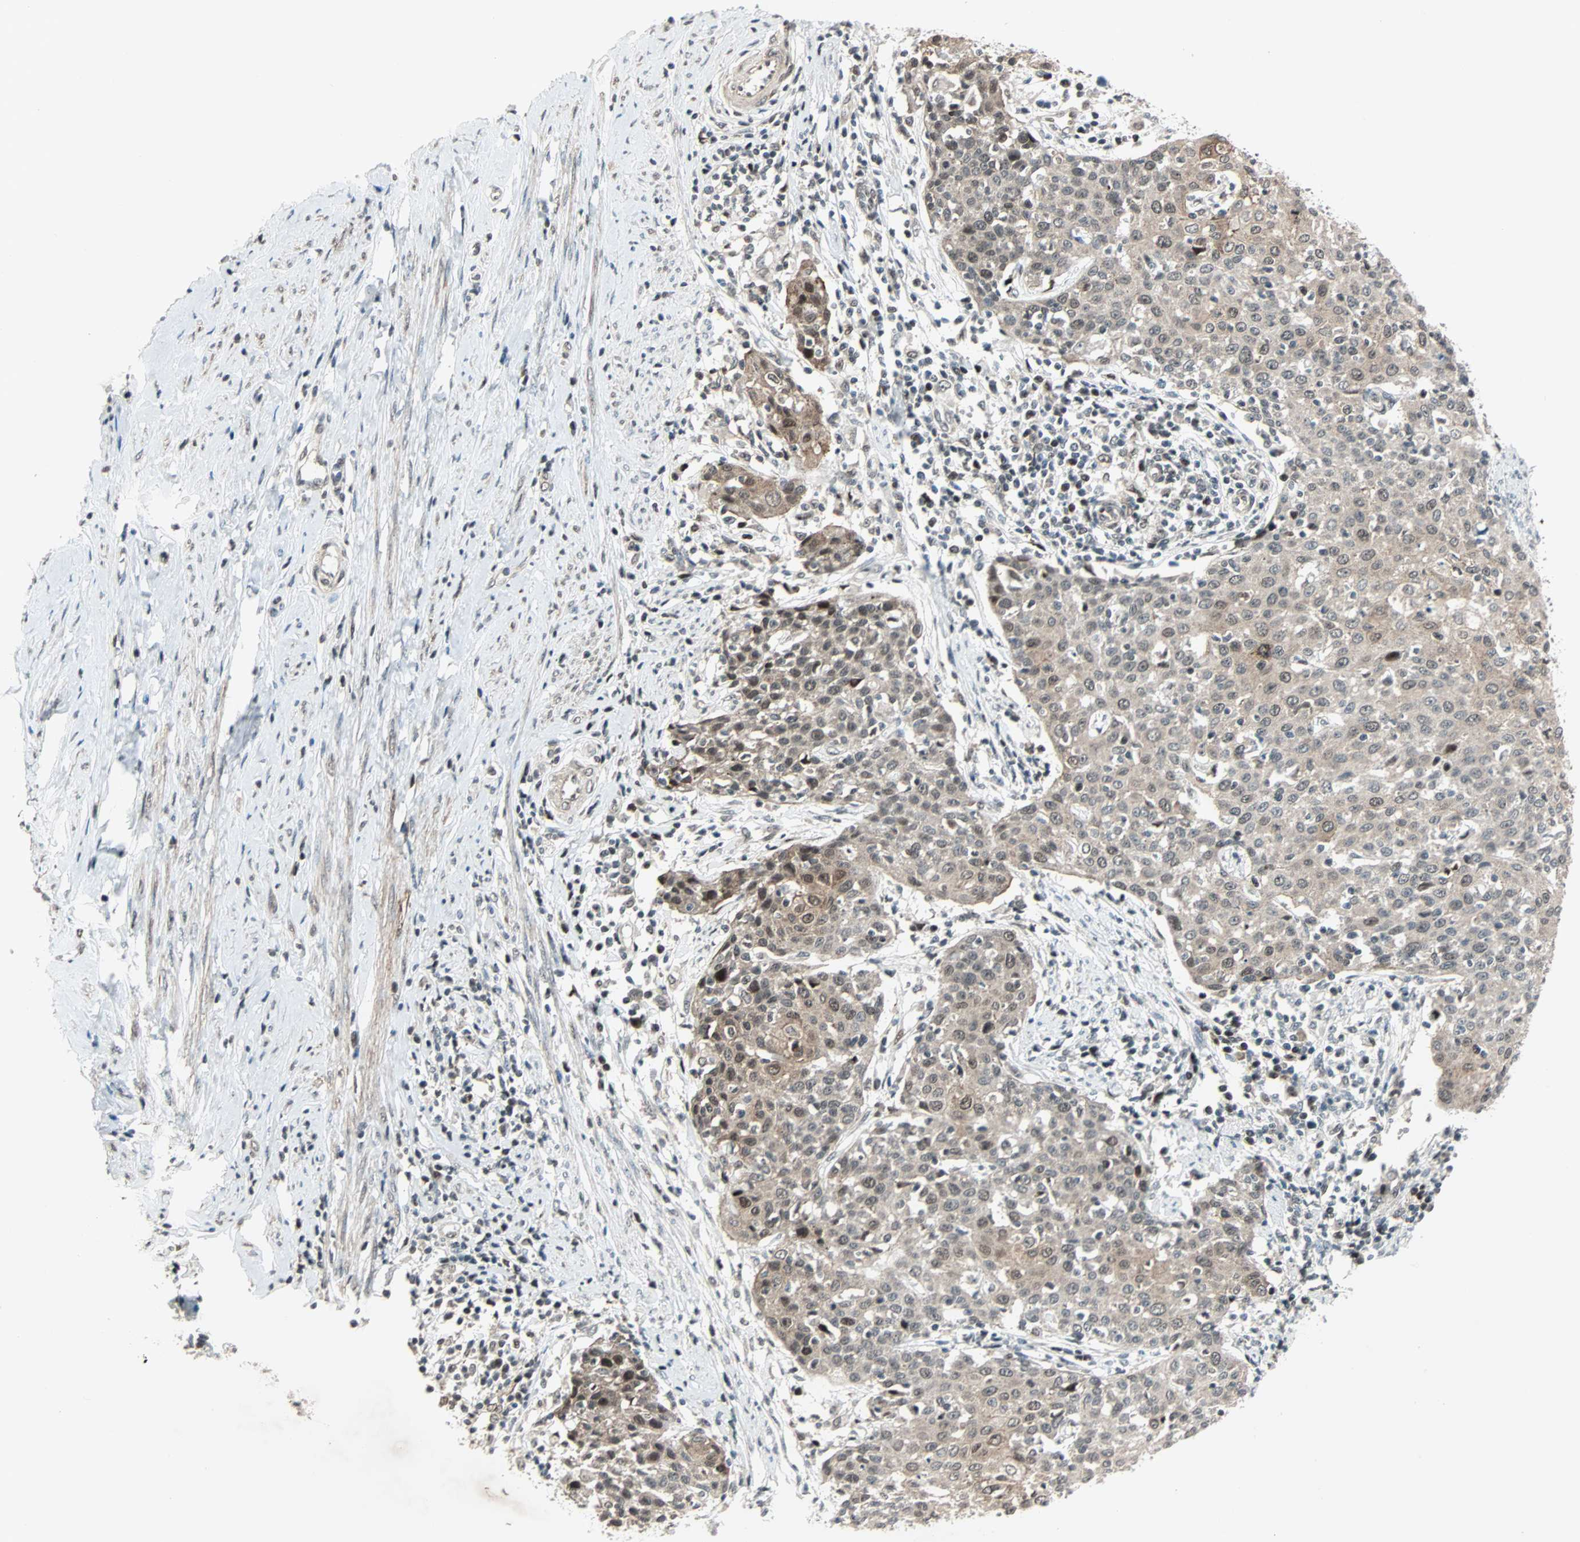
{"staining": {"intensity": "moderate", "quantity": "<25%", "location": "cytoplasmic/membranous,nuclear"}, "tissue": "cervical cancer", "cell_type": "Tumor cells", "image_type": "cancer", "snomed": [{"axis": "morphology", "description": "Squamous cell carcinoma, NOS"}, {"axis": "topography", "description": "Cervix"}], "caption": "The image demonstrates immunohistochemical staining of squamous cell carcinoma (cervical). There is moderate cytoplasmic/membranous and nuclear positivity is appreciated in approximately <25% of tumor cells. (Brightfield microscopy of DAB IHC at high magnification).", "gene": "CBX4", "patient": {"sex": "female", "age": 38}}